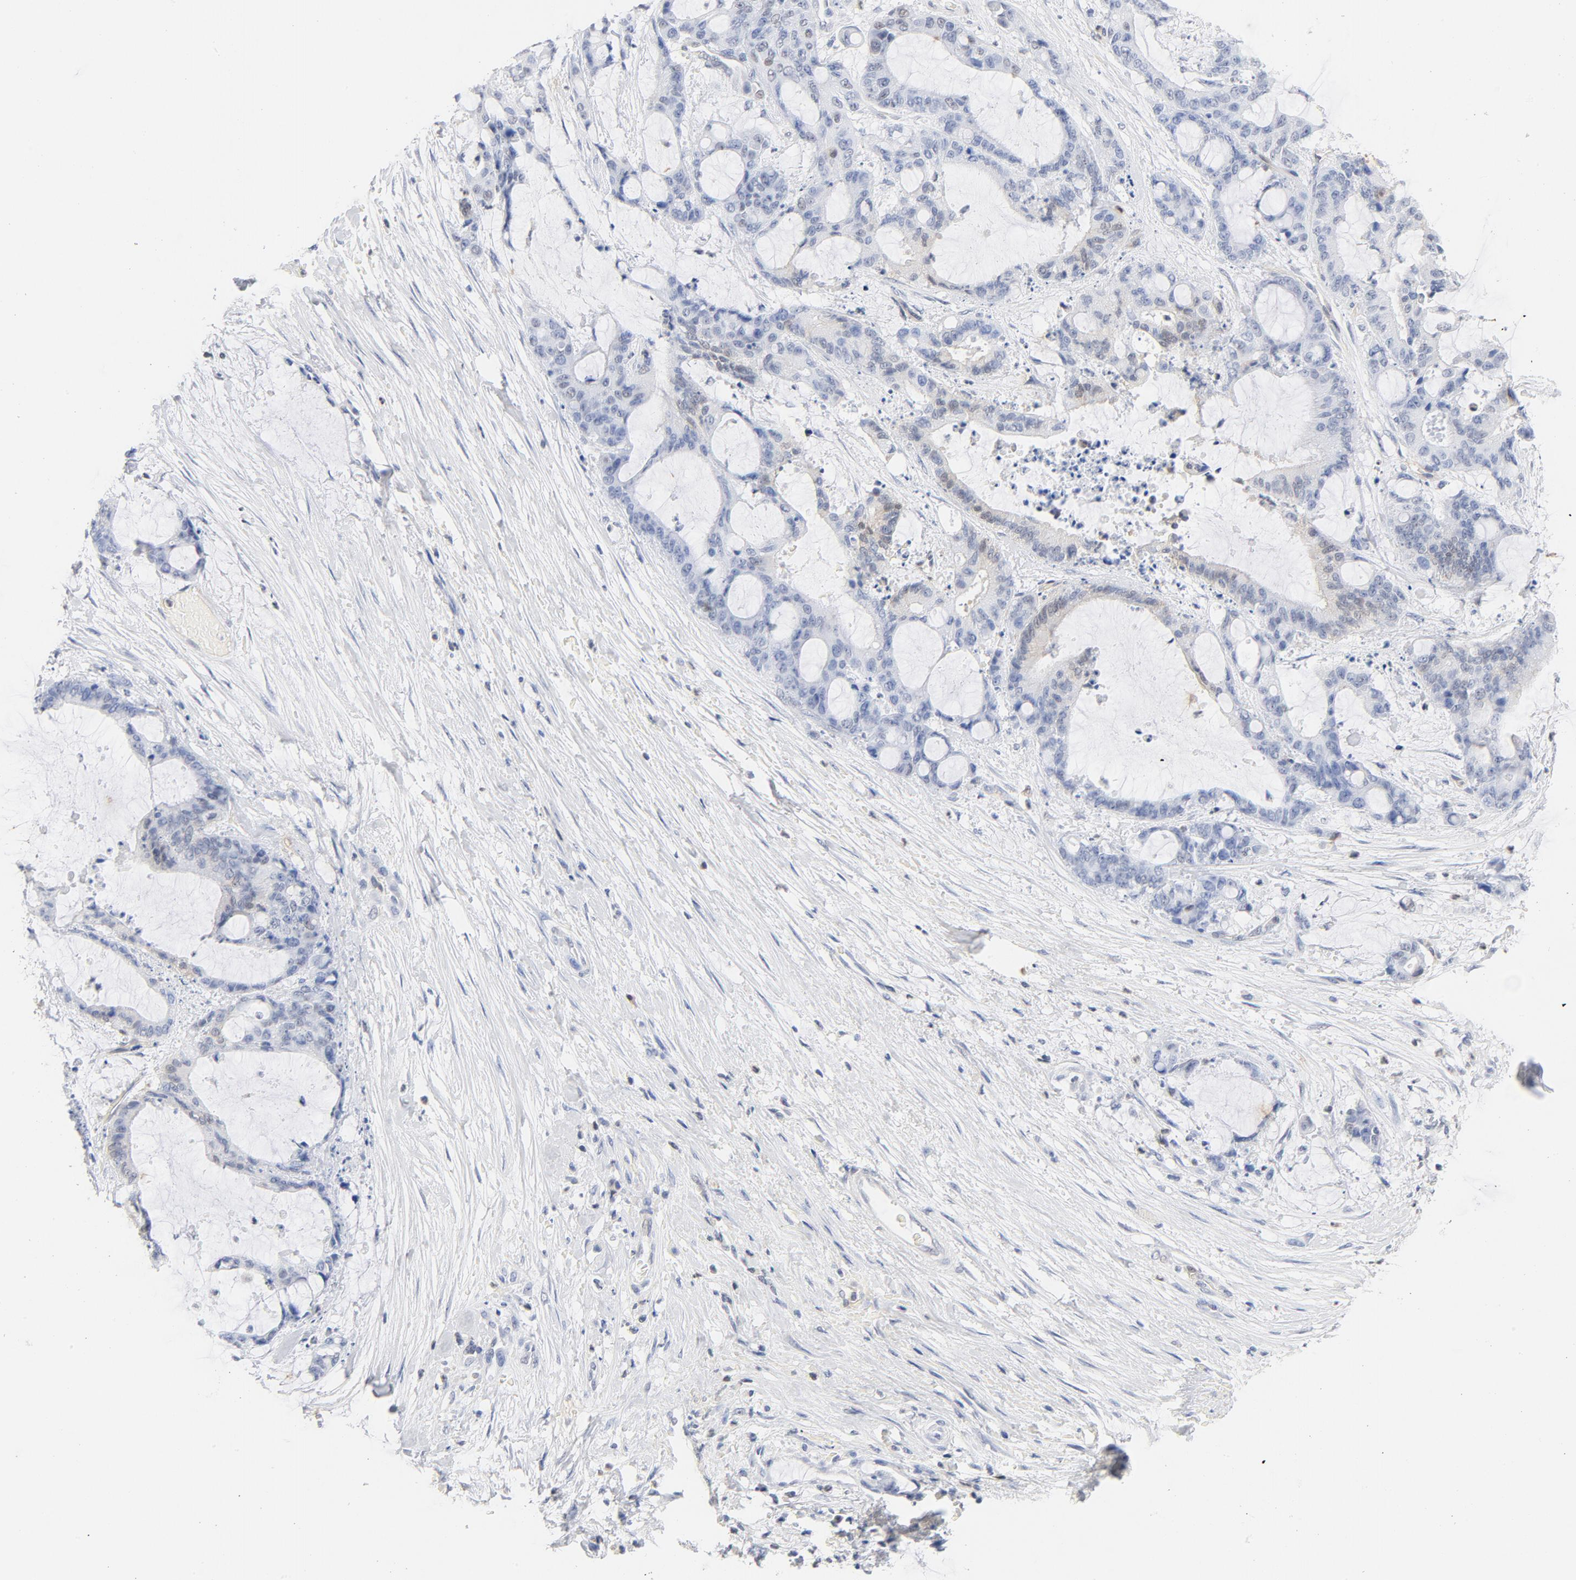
{"staining": {"intensity": "weak", "quantity": "<25%", "location": "cytoplasmic/membranous"}, "tissue": "liver cancer", "cell_type": "Tumor cells", "image_type": "cancer", "snomed": [{"axis": "morphology", "description": "Cholangiocarcinoma"}, {"axis": "topography", "description": "Liver"}], "caption": "Cholangiocarcinoma (liver) was stained to show a protein in brown. There is no significant staining in tumor cells.", "gene": "CDKN1B", "patient": {"sex": "female", "age": 73}}